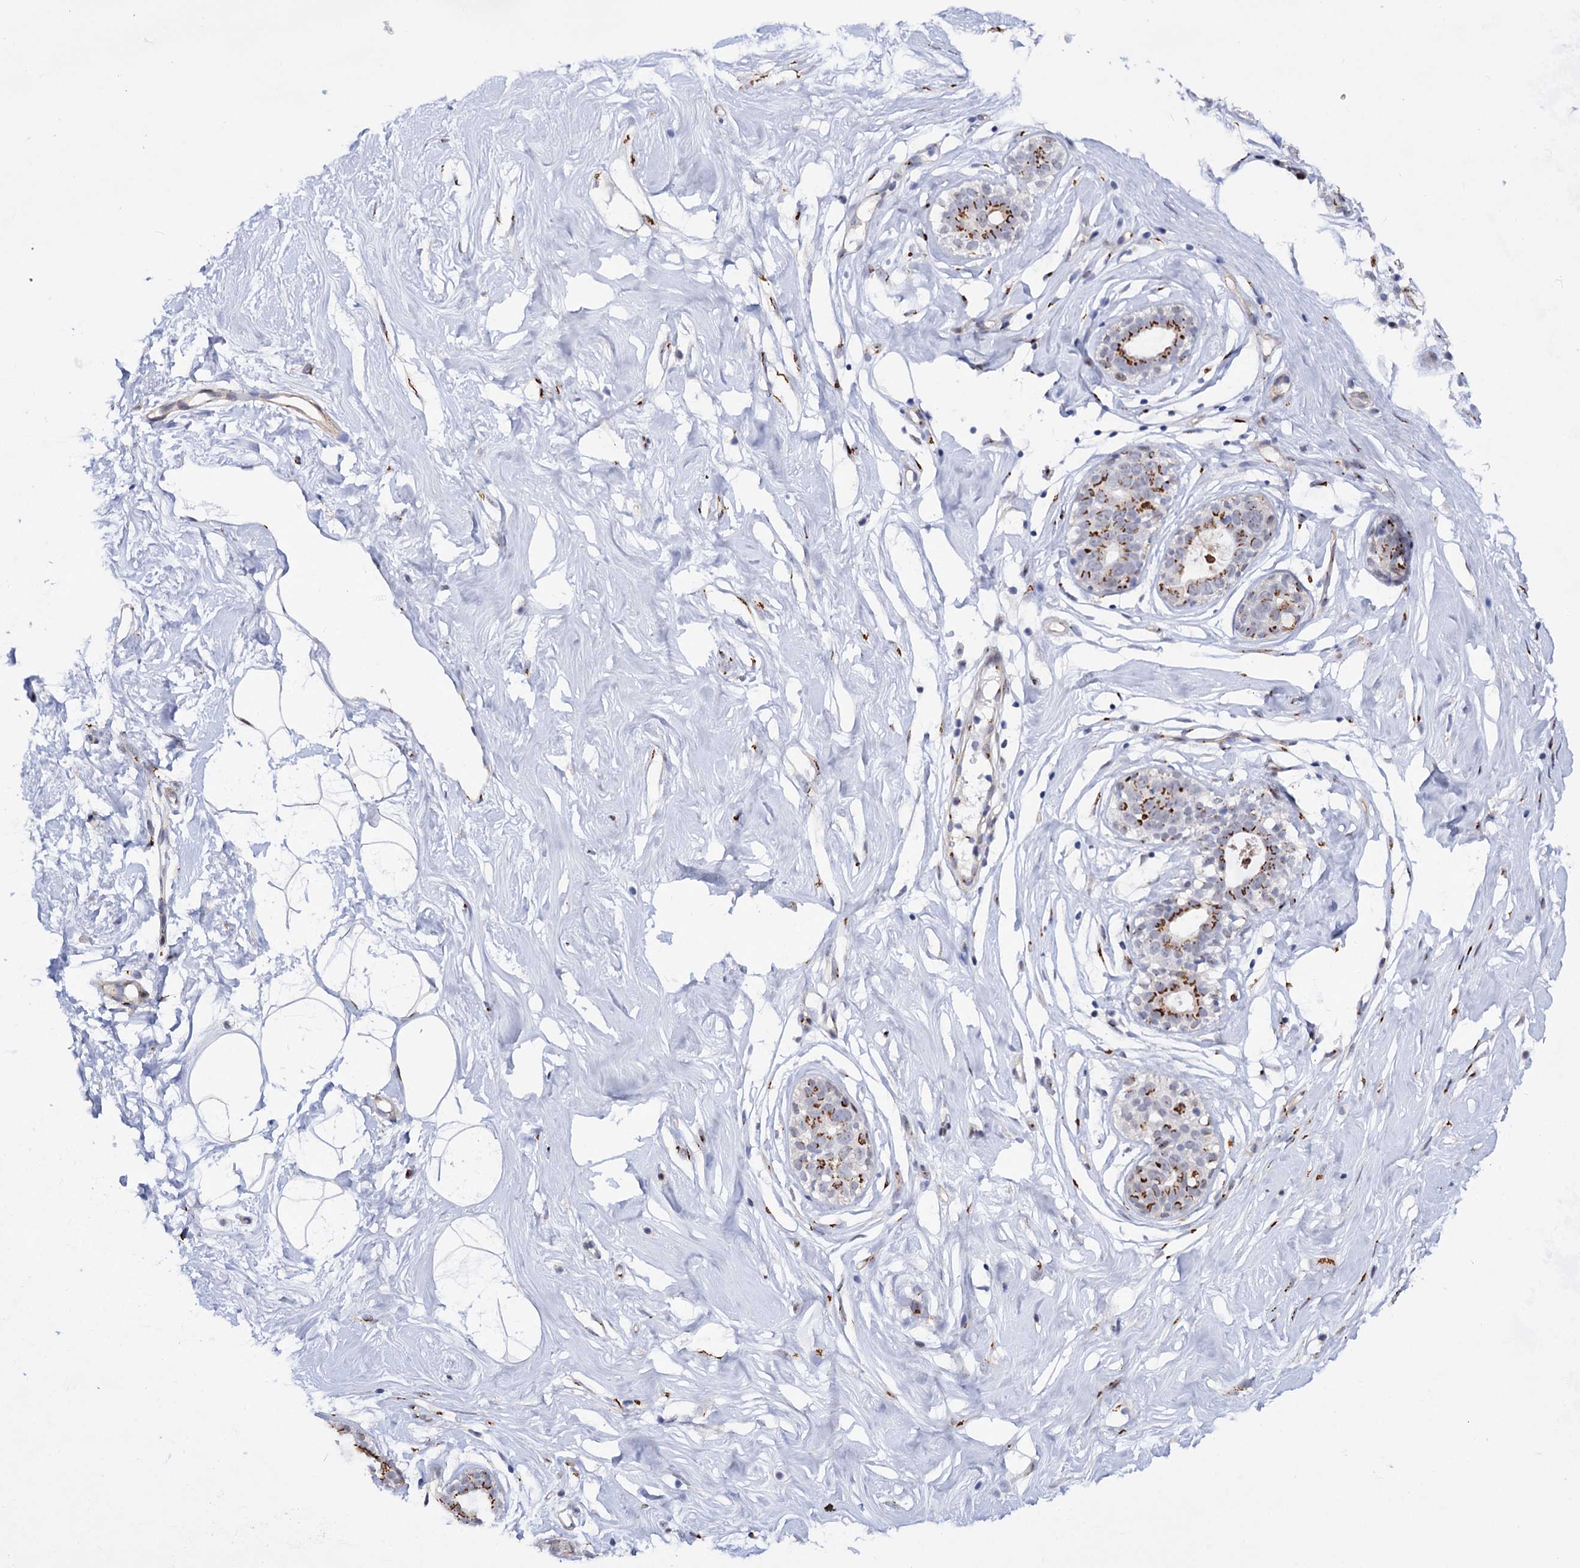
{"staining": {"intensity": "negative", "quantity": "none", "location": "none"}, "tissue": "breast", "cell_type": "Adipocytes", "image_type": "normal", "snomed": [{"axis": "morphology", "description": "Normal tissue, NOS"}, {"axis": "morphology", "description": "Adenoma, NOS"}, {"axis": "topography", "description": "Breast"}], "caption": "The image shows no staining of adipocytes in benign breast.", "gene": "C11orf96", "patient": {"sex": "female", "age": 23}}